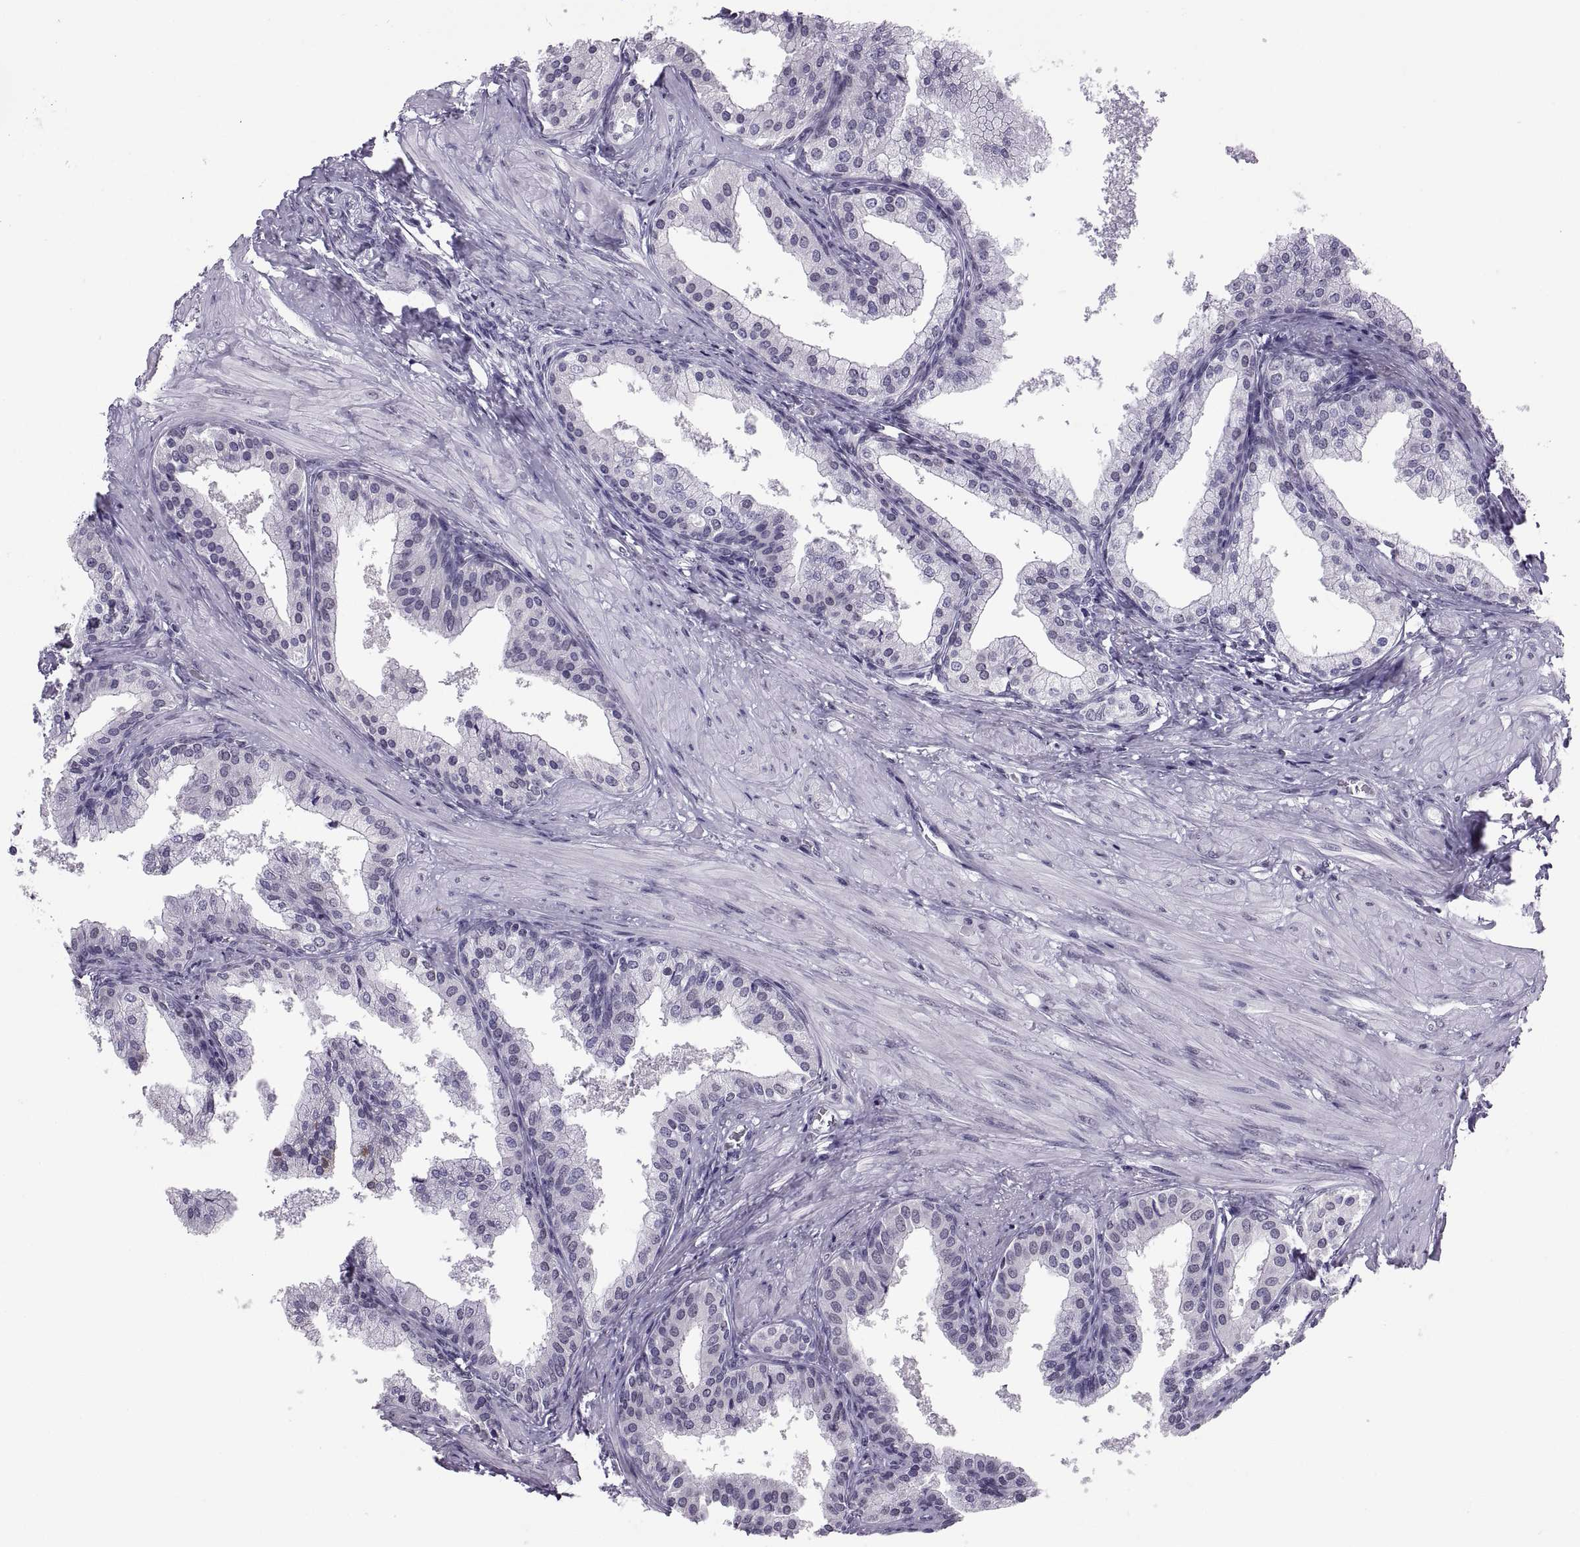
{"staining": {"intensity": "negative", "quantity": "none", "location": "none"}, "tissue": "prostate cancer", "cell_type": "Tumor cells", "image_type": "cancer", "snomed": [{"axis": "morphology", "description": "Adenocarcinoma, Low grade"}, {"axis": "topography", "description": "Prostate"}], "caption": "This image is of prostate adenocarcinoma (low-grade) stained with immunohistochemistry (IHC) to label a protein in brown with the nuclei are counter-stained blue. There is no staining in tumor cells.", "gene": "CARTPT", "patient": {"sex": "male", "age": 56}}